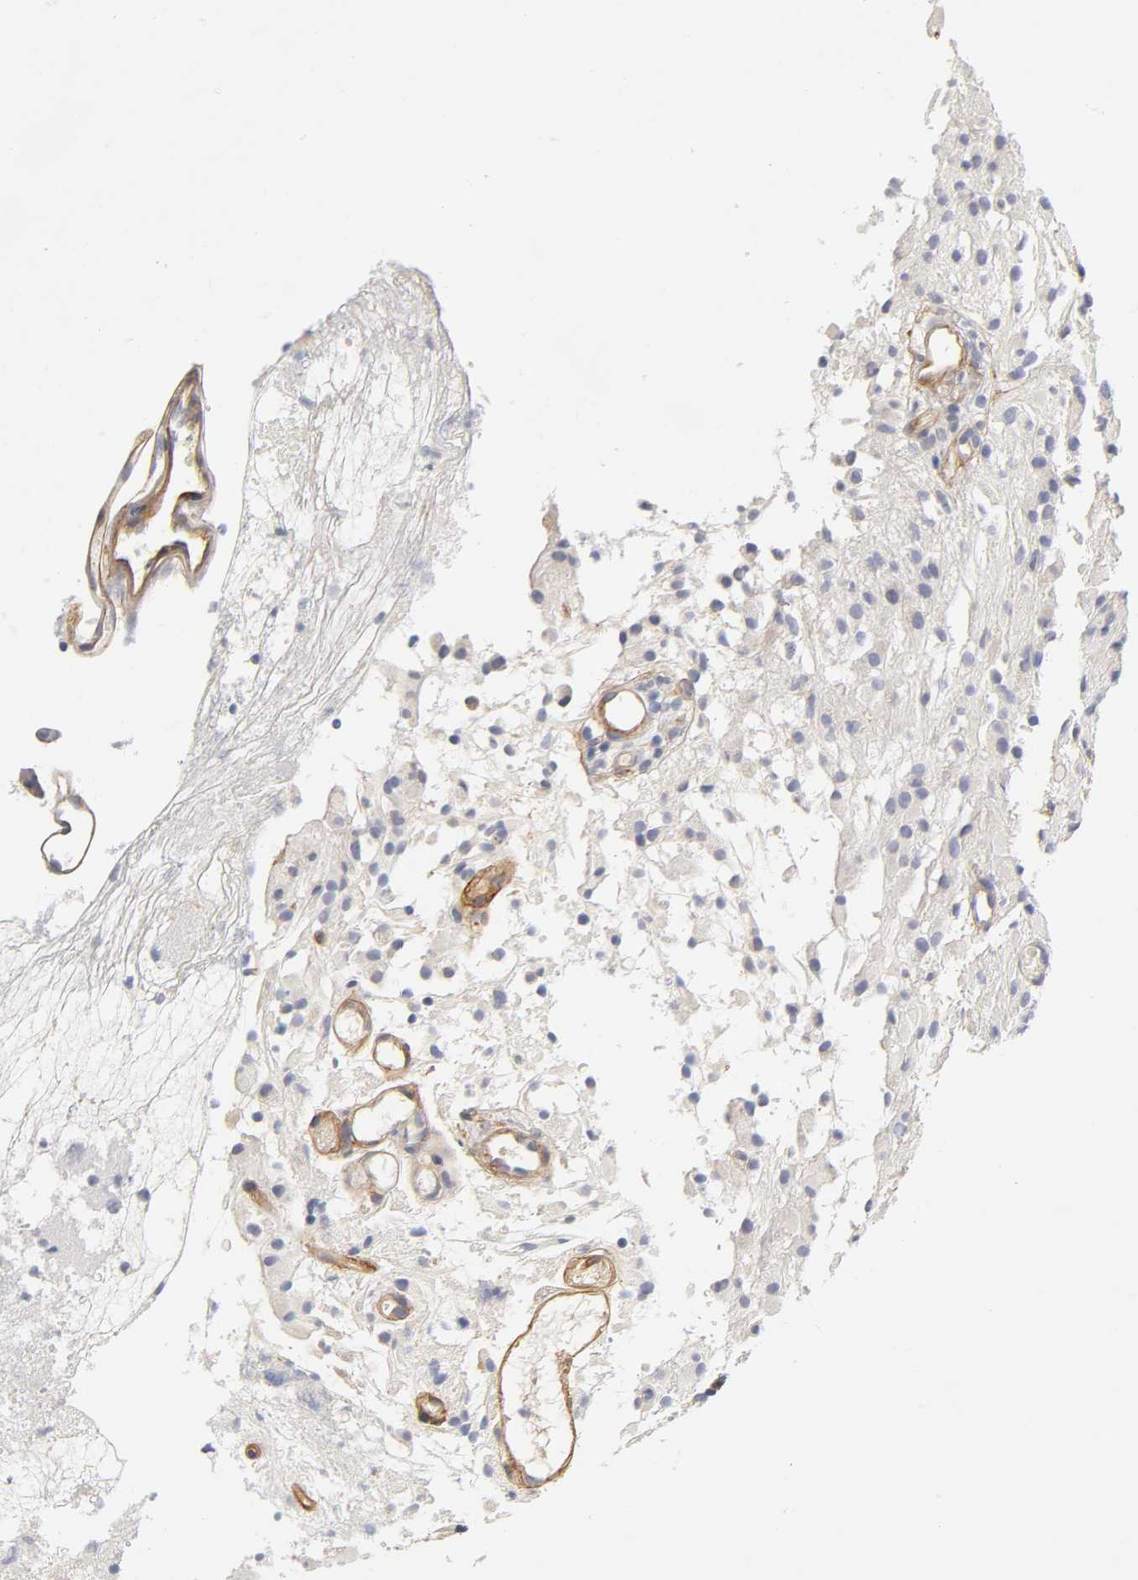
{"staining": {"intensity": "negative", "quantity": "none", "location": "none"}, "tissue": "glioma", "cell_type": "Tumor cells", "image_type": "cancer", "snomed": [{"axis": "morphology", "description": "Glioma, malignant, High grade"}, {"axis": "topography", "description": "Brain"}], "caption": "An IHC histopathology image of glioma is shown. There is no staining in tumor cells of glioma.", "gene": "LAMB1", "patient": {"sex": "female", "age": 59}}